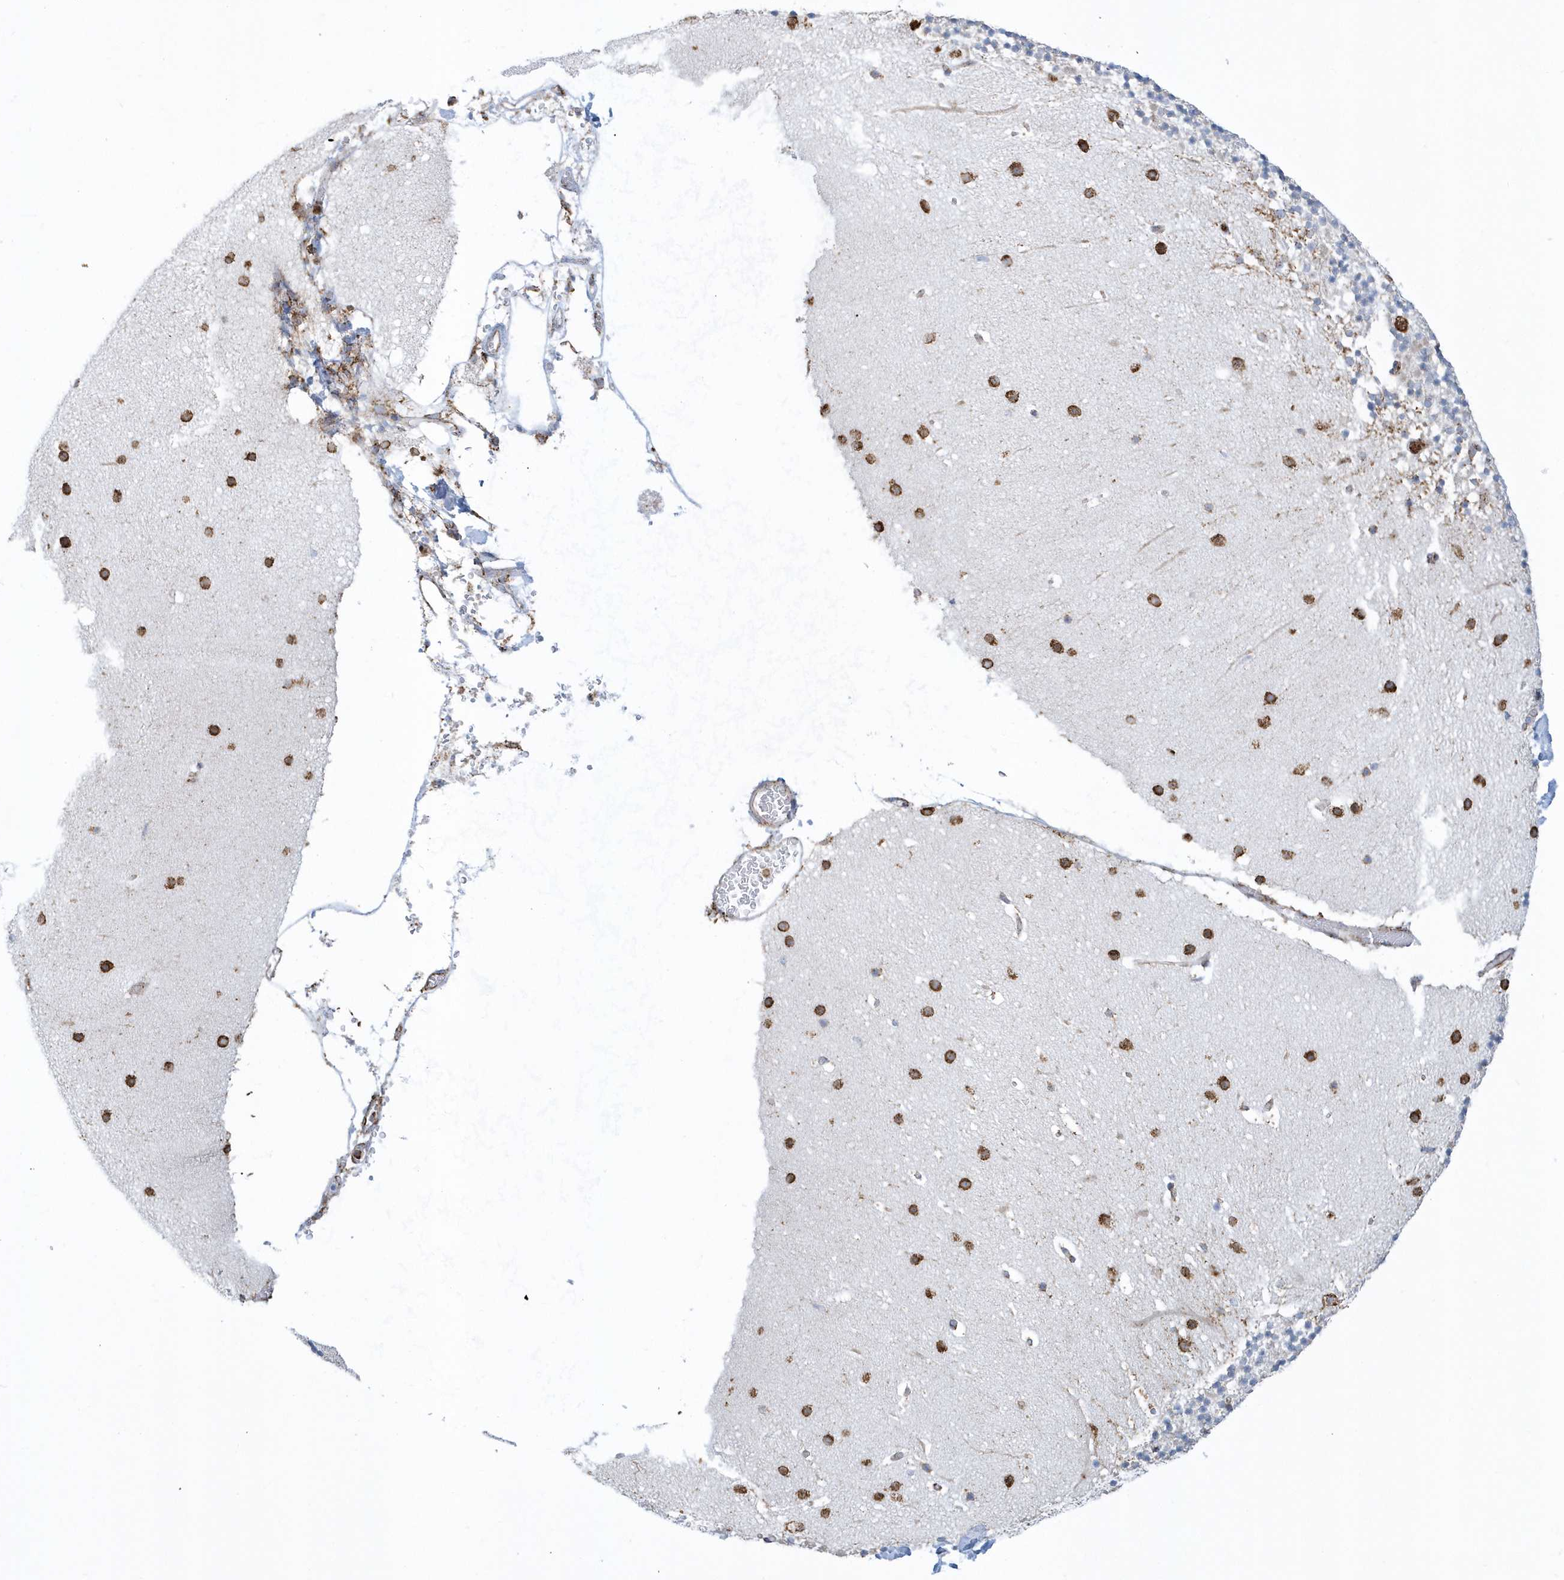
{"staining": {"intensity": "negative", "quantity": "none", "location": "none"}, "tissue": "cerebellum", "cell_type": "Cells in granular layer", "image_type": "normal", "snomed": [{"axis": "morphology", "description": "Normal tissue, NOS"}, {"axis": "topography", "description": "Cerebellum"}], "caption": "Immunohistochemical staining of benign human cerebellum reveals no significant positivity in cells in granular layer.", "gene": "DCAF1", "patient": {"sex": "male", "age": 57}}